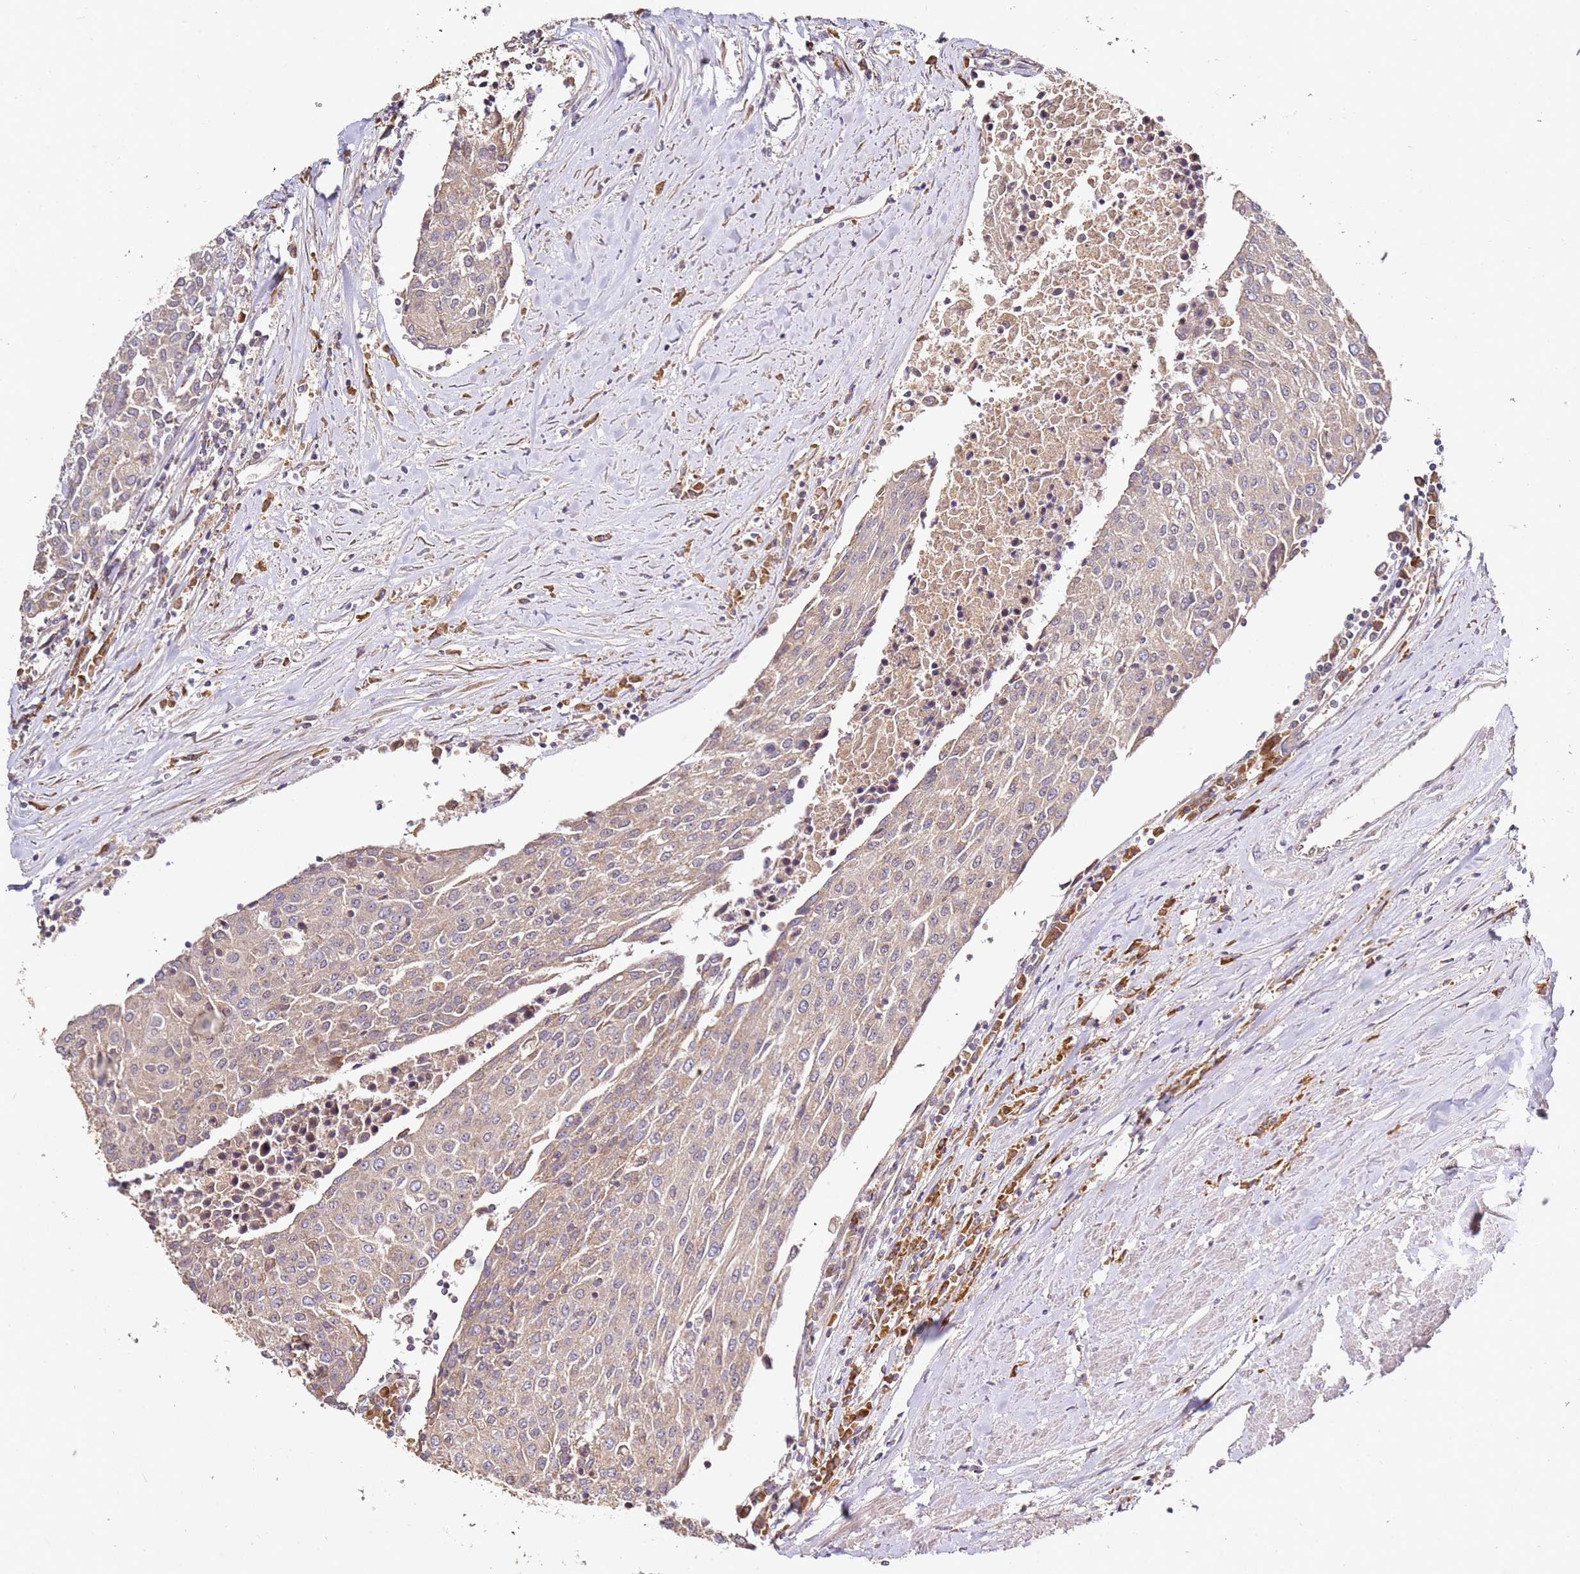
{"staining": {"intensity": "weak", "quantity": "25%-75%", "location": "cytoplasmic/membranous"}, "tissue": "urothelial cancer", "cell_type": "Tumor cells", "image_type": "cancer", "snomed": [{"axis": "morphology", "description": "Urothelial carcinoma, High grade"}, {"axis": "topography", "description": "Urinary bladder"}], "caption": "Urothelial cancer stained with immunohistochemistry displays weak cytoplasmic/membranous staining in about 25%-75% of tumor cells.", "gene": "OSBPL2", "patient": {"sex": "female", "age": 85}}